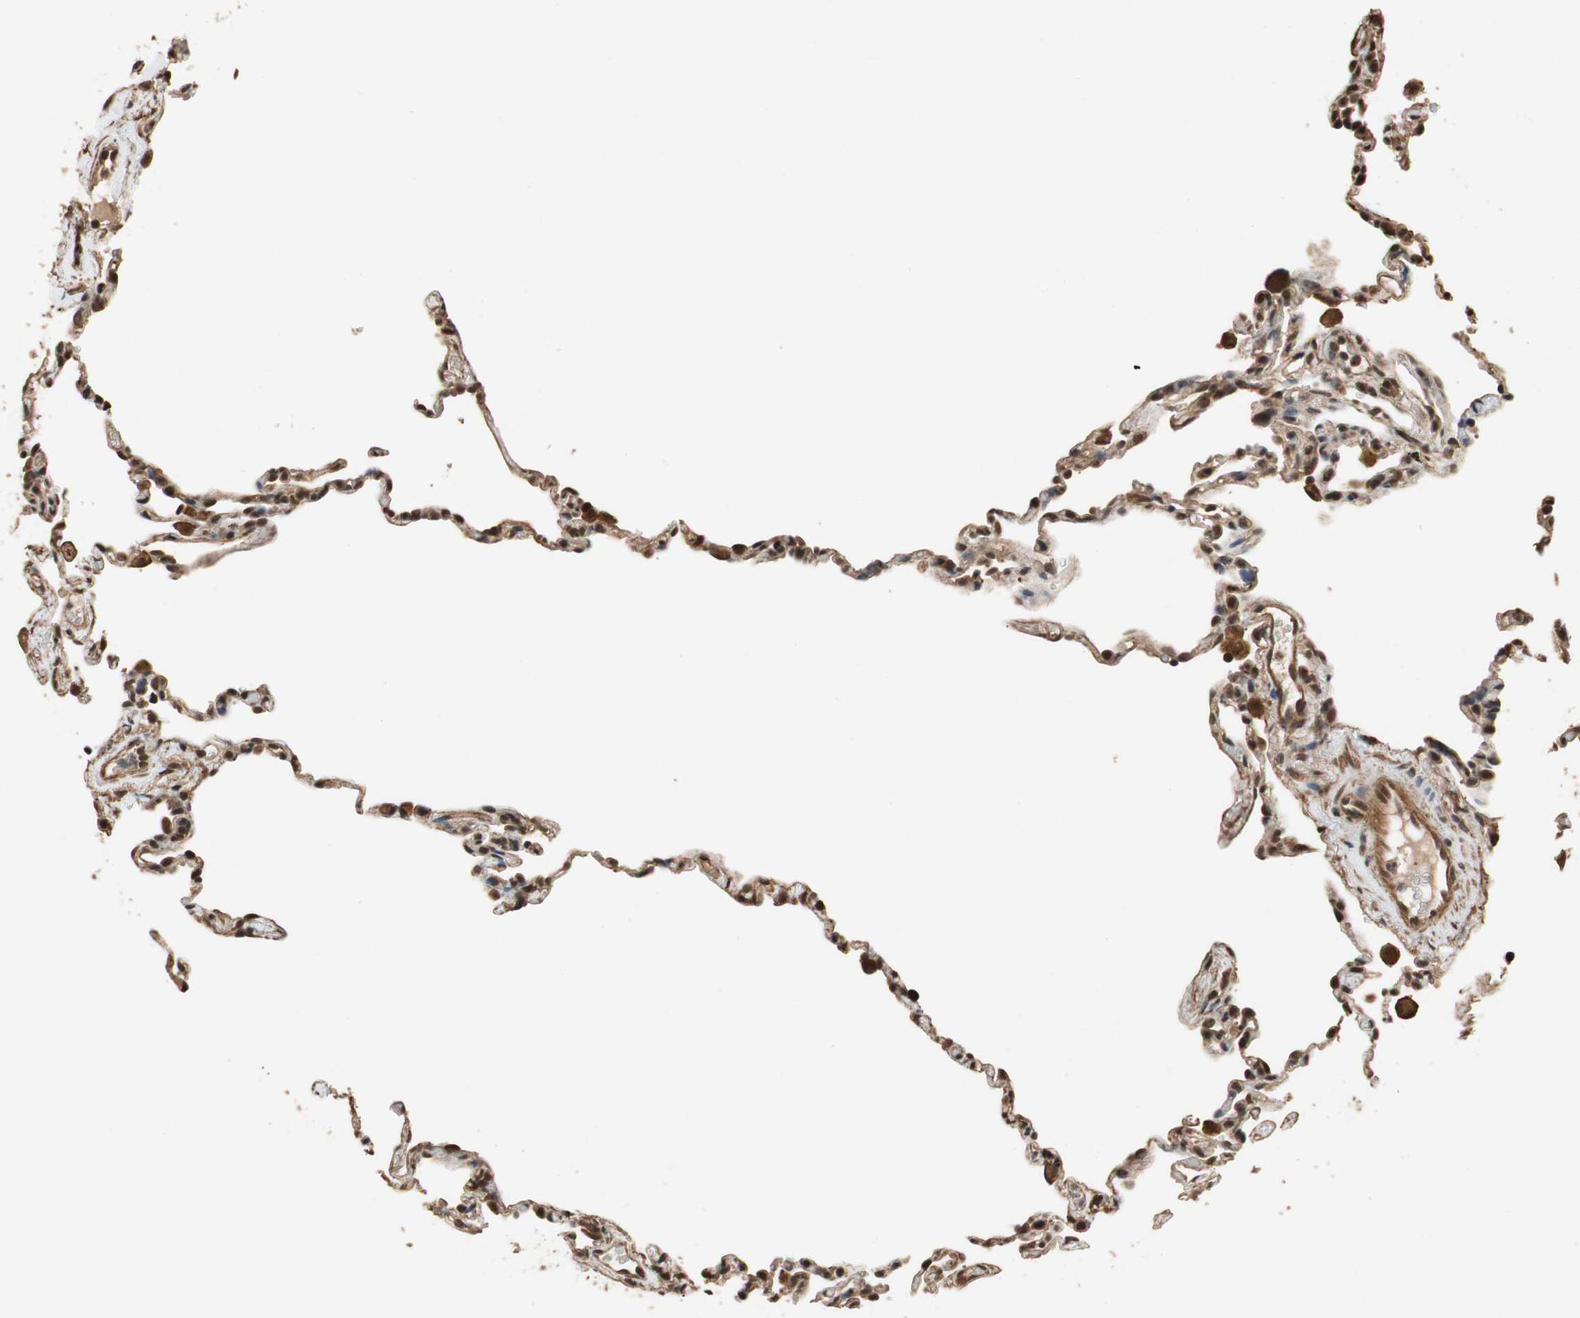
{"staining": {"intensity": "strong", "quantity": ">75%", "location": "cytoplasmic/membranous,nuclear"}, "tissue": "lung", "cell_type": "Alveolar cells", "image_type": "normal", "snomed": [{"axis": "morphology", "description": "Normal tissue, NOS"}, {"axis": "topography", "description": "Lung"}], "caption": "High-power microscopy captured an IHC micrograph of unremarkable lung, revealing strong cytoplasmic/membranous,nuclear positivity in approximately >75% of alveolar cells.", "gene": "CDC5L", "patient": {"sex": "male", "age": 59}}